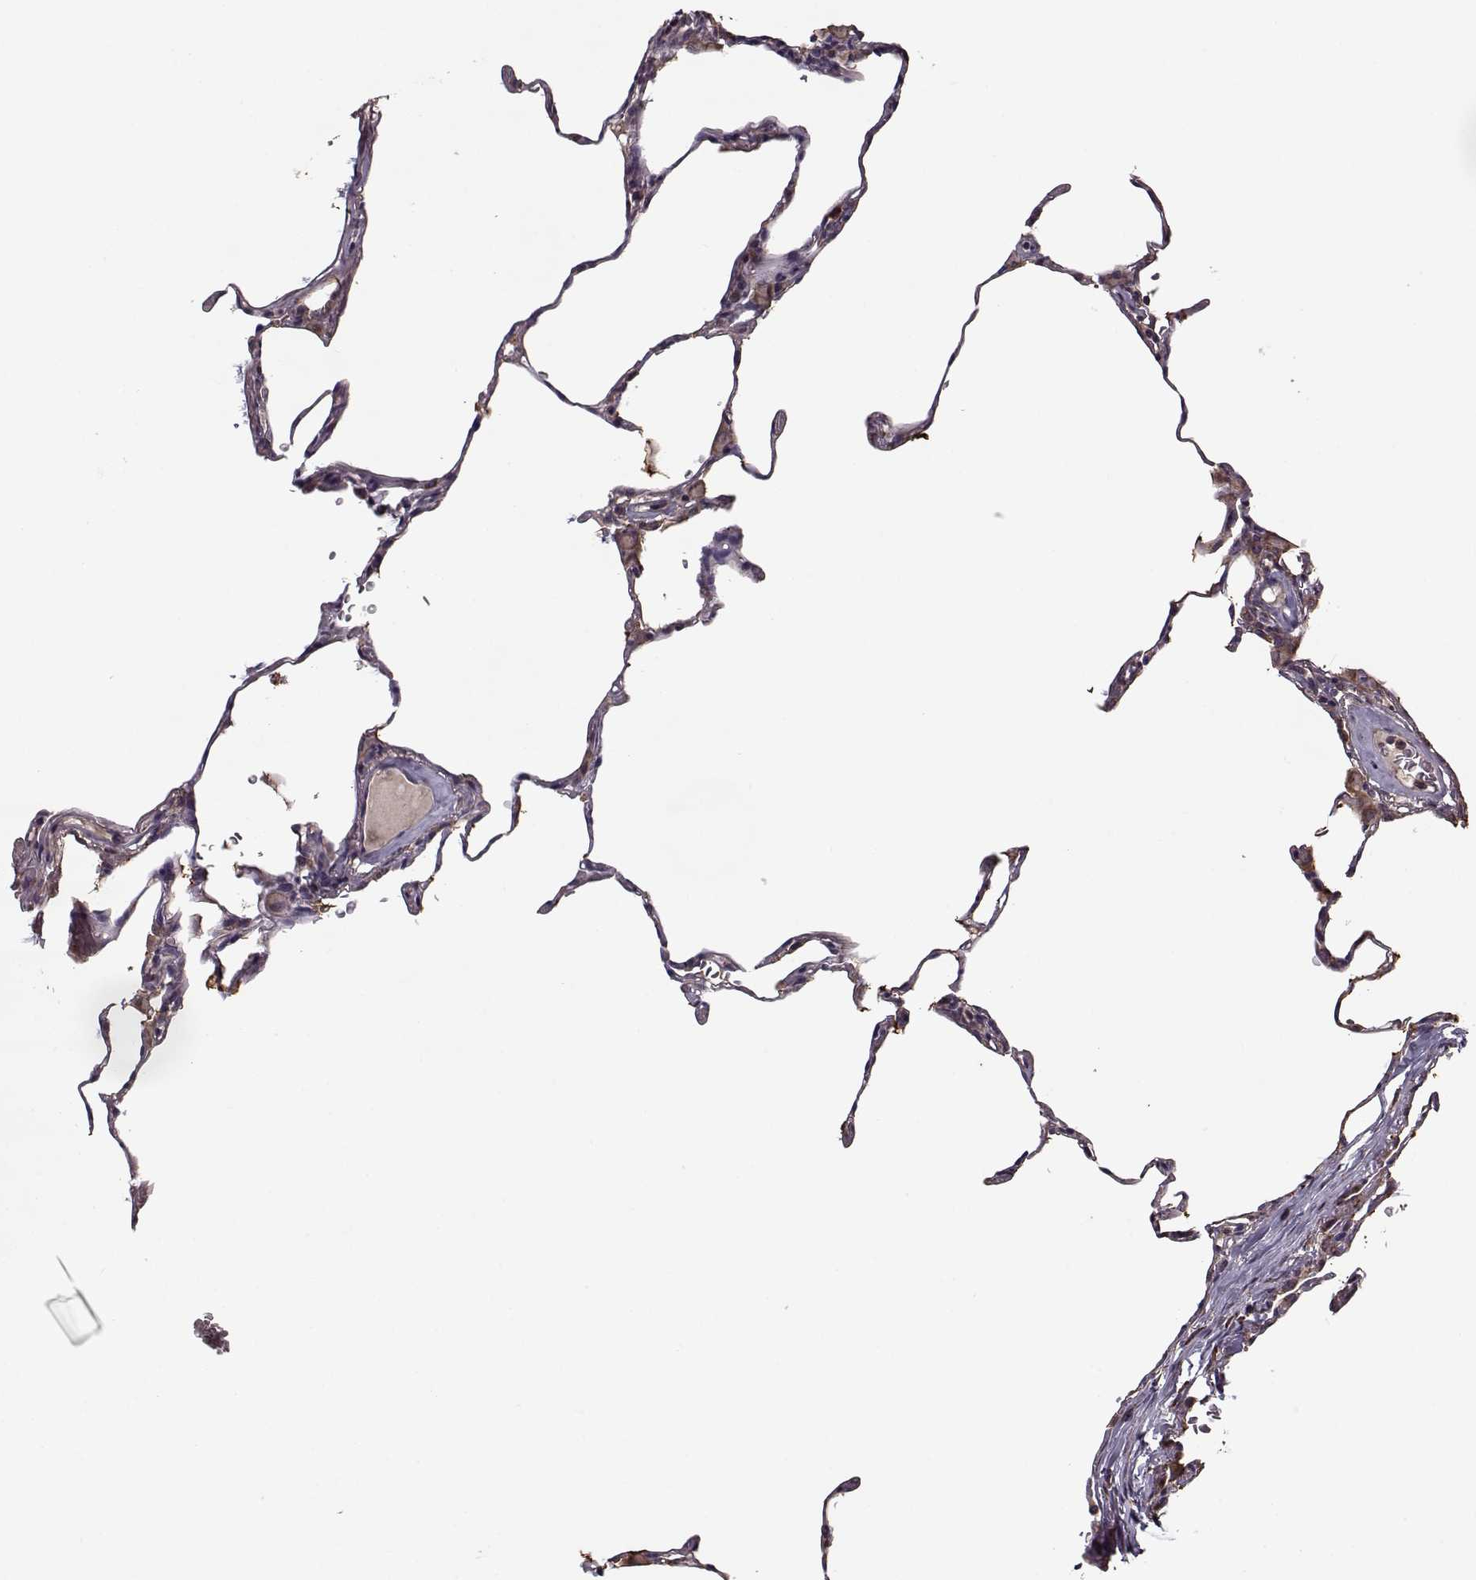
{"staining": {"intensity": "moderate", "quantity": "<25%", "location": "cytoplasmic/membranous"}, "tissue": "lung", "cell_type": "Alveolar cells", "image_type": "normal", "snomed": [{"axis": "morphology", "description": "Normal tissue, NOS"}, {"axis": "topography", "description": "Lung"}], "caption": "A low amount of moderate cytoplasmic/membranous expression is seen in about <25% of alveolar cells in unremarkable lung.", "gene": "IMMP1L", "patient": {"sex": "female", "age": 57}}